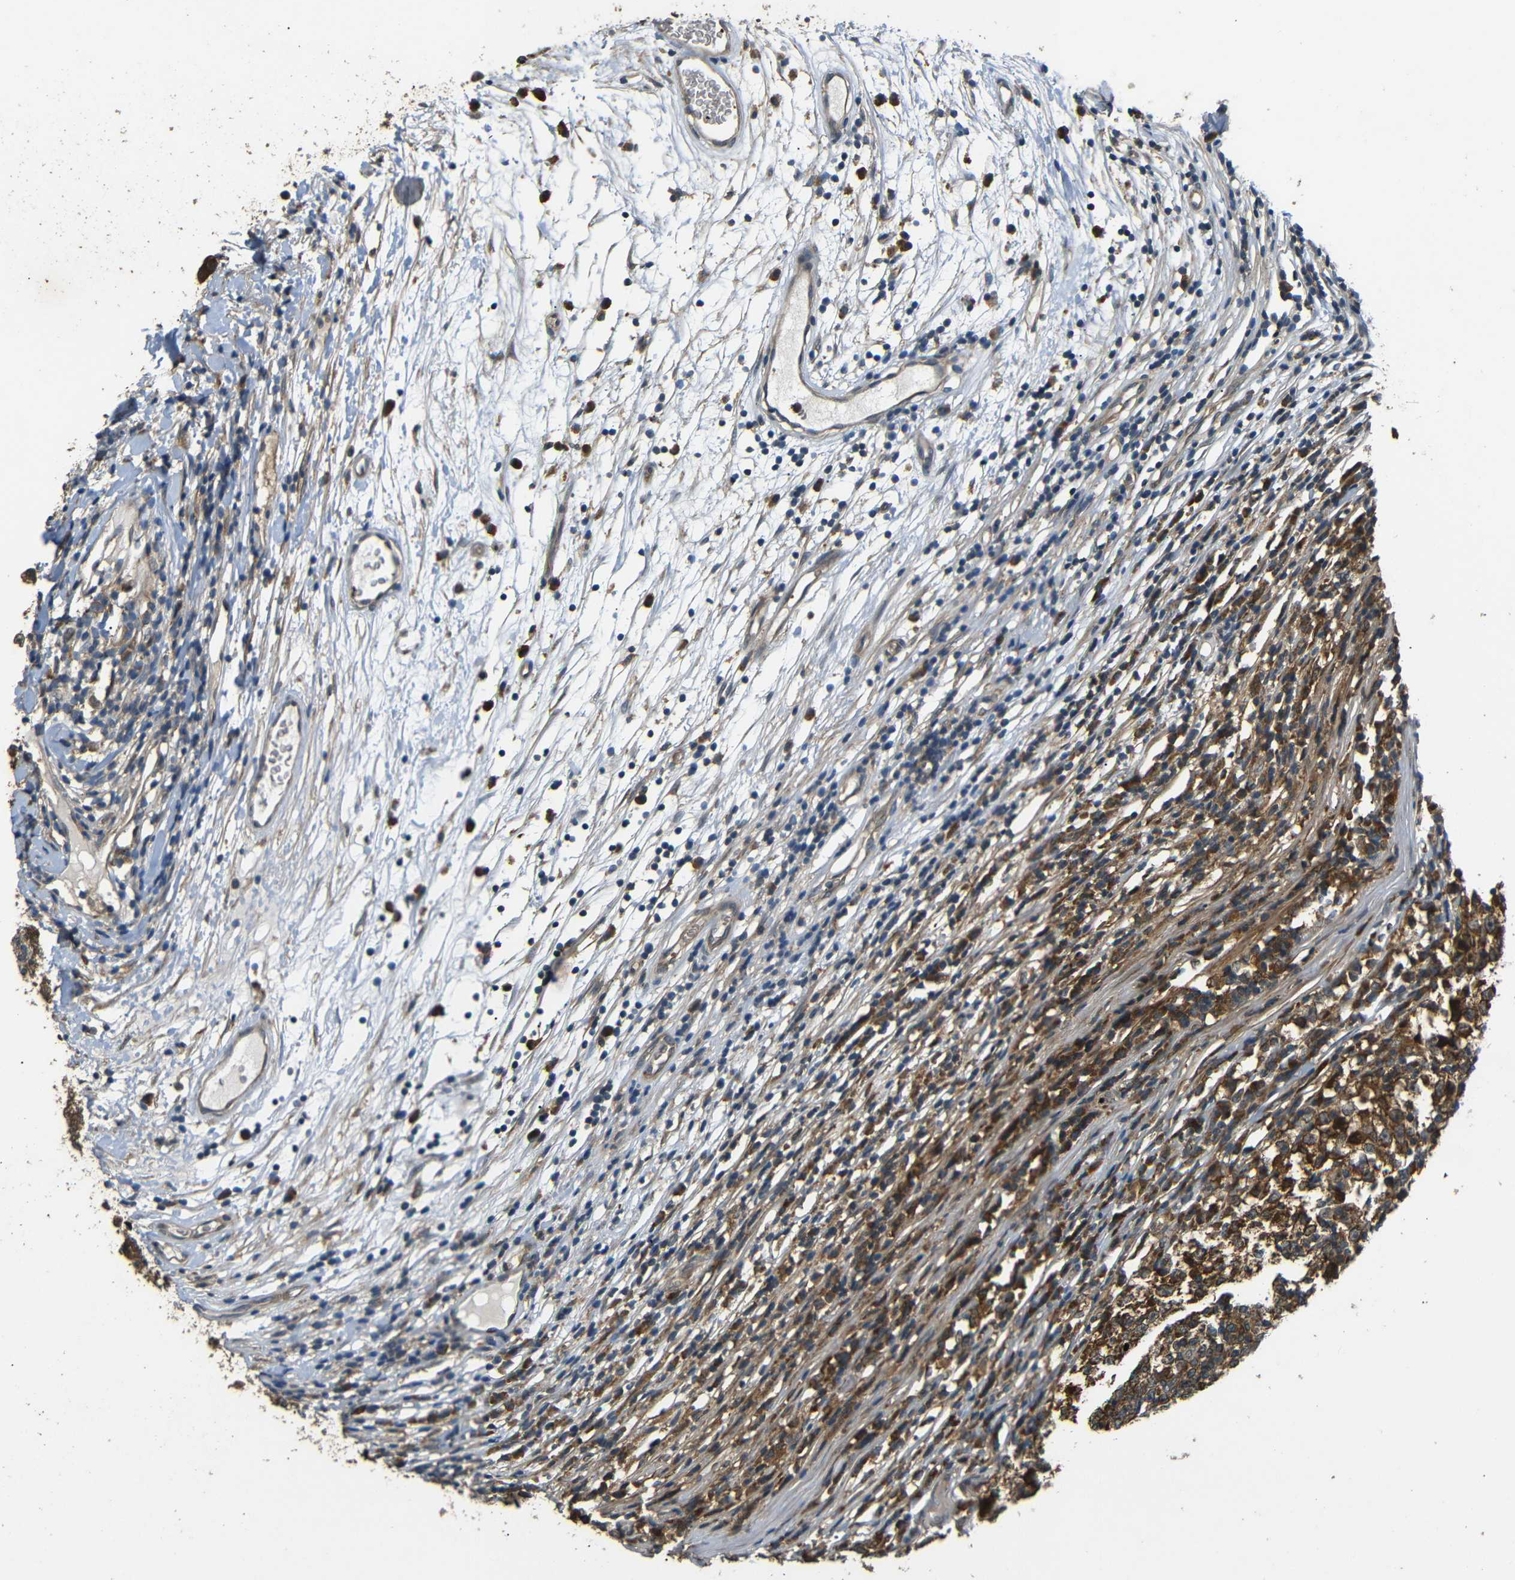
{"staining": {"intensity": "strong", "quantity": ">75%", "location": "cytoplasmic/membranous"}, "tissue": "testis cancer", "cell_type": "Tumor cells", "image_type": "cancer", "snomed": [{"axis": "morphology", "description": "Seminoma, NOS"}, {"axis": "topography", "description": "Testis"}], "caption": "Immunohistochemical staining of testis cancer shows strong cytoplasmic/membranous protein positivity in approximately >75% of tumor cells.", "gene": "EPHB2", "patient": {"sex": "male", "age": 65}}